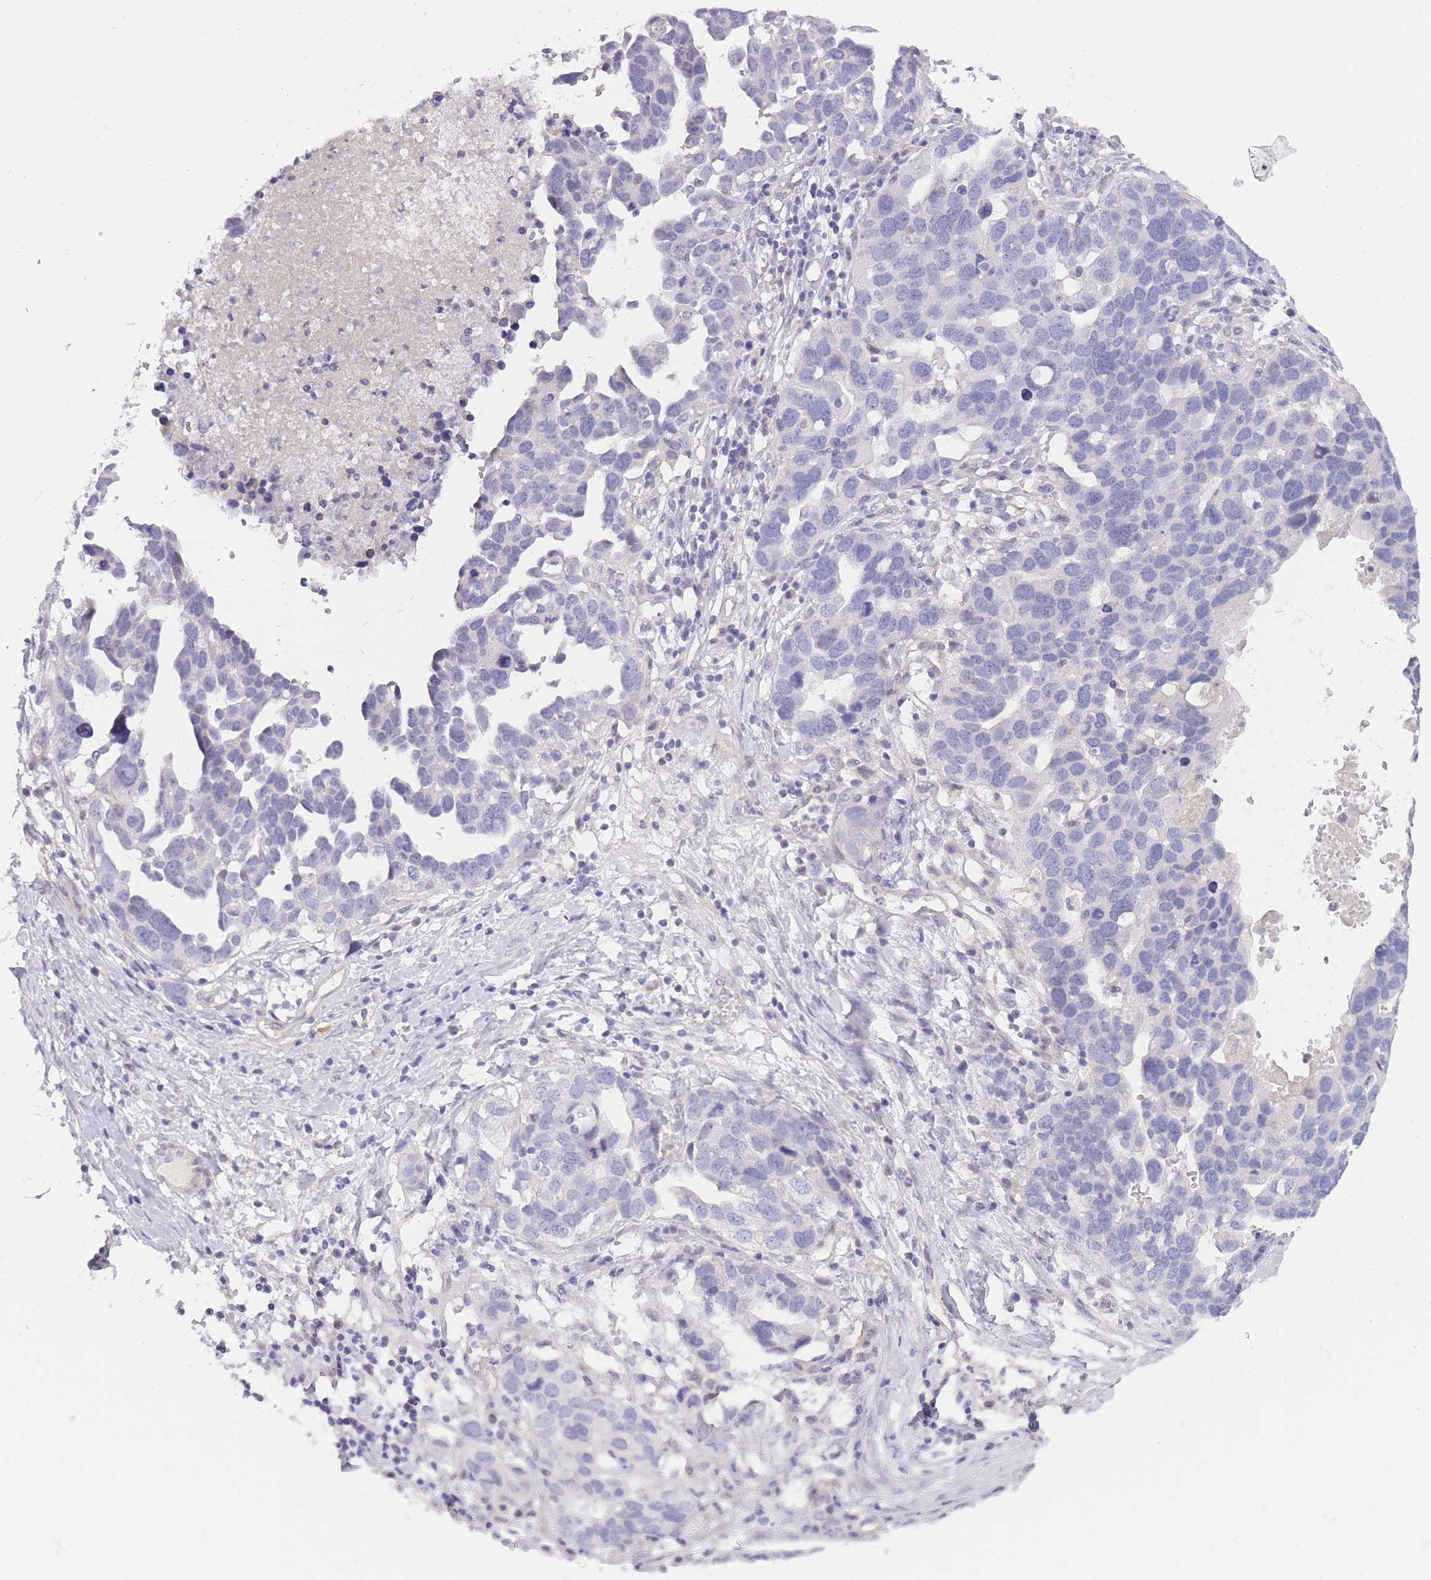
{"staining": {"intensity": "negative", "quantity": "none", "location": "none"}, "tissue": "ovarian cancer", "cell_type": "Tumor cells", "image_type": "cancer", "snomed": [{"axis": "morphology", "description": "Cystadenocarcinoma, serous, NOS"}, {"axis": "topography", "description": "Ovary"}], "caption": "This is a histopathology image of IHC staining of ovarian cancer (serous cystadenocarcinoma), which shows no staining in tumor cells.", "gene": "PRR23B", "patient": {"sex": "female", "age": 54}}